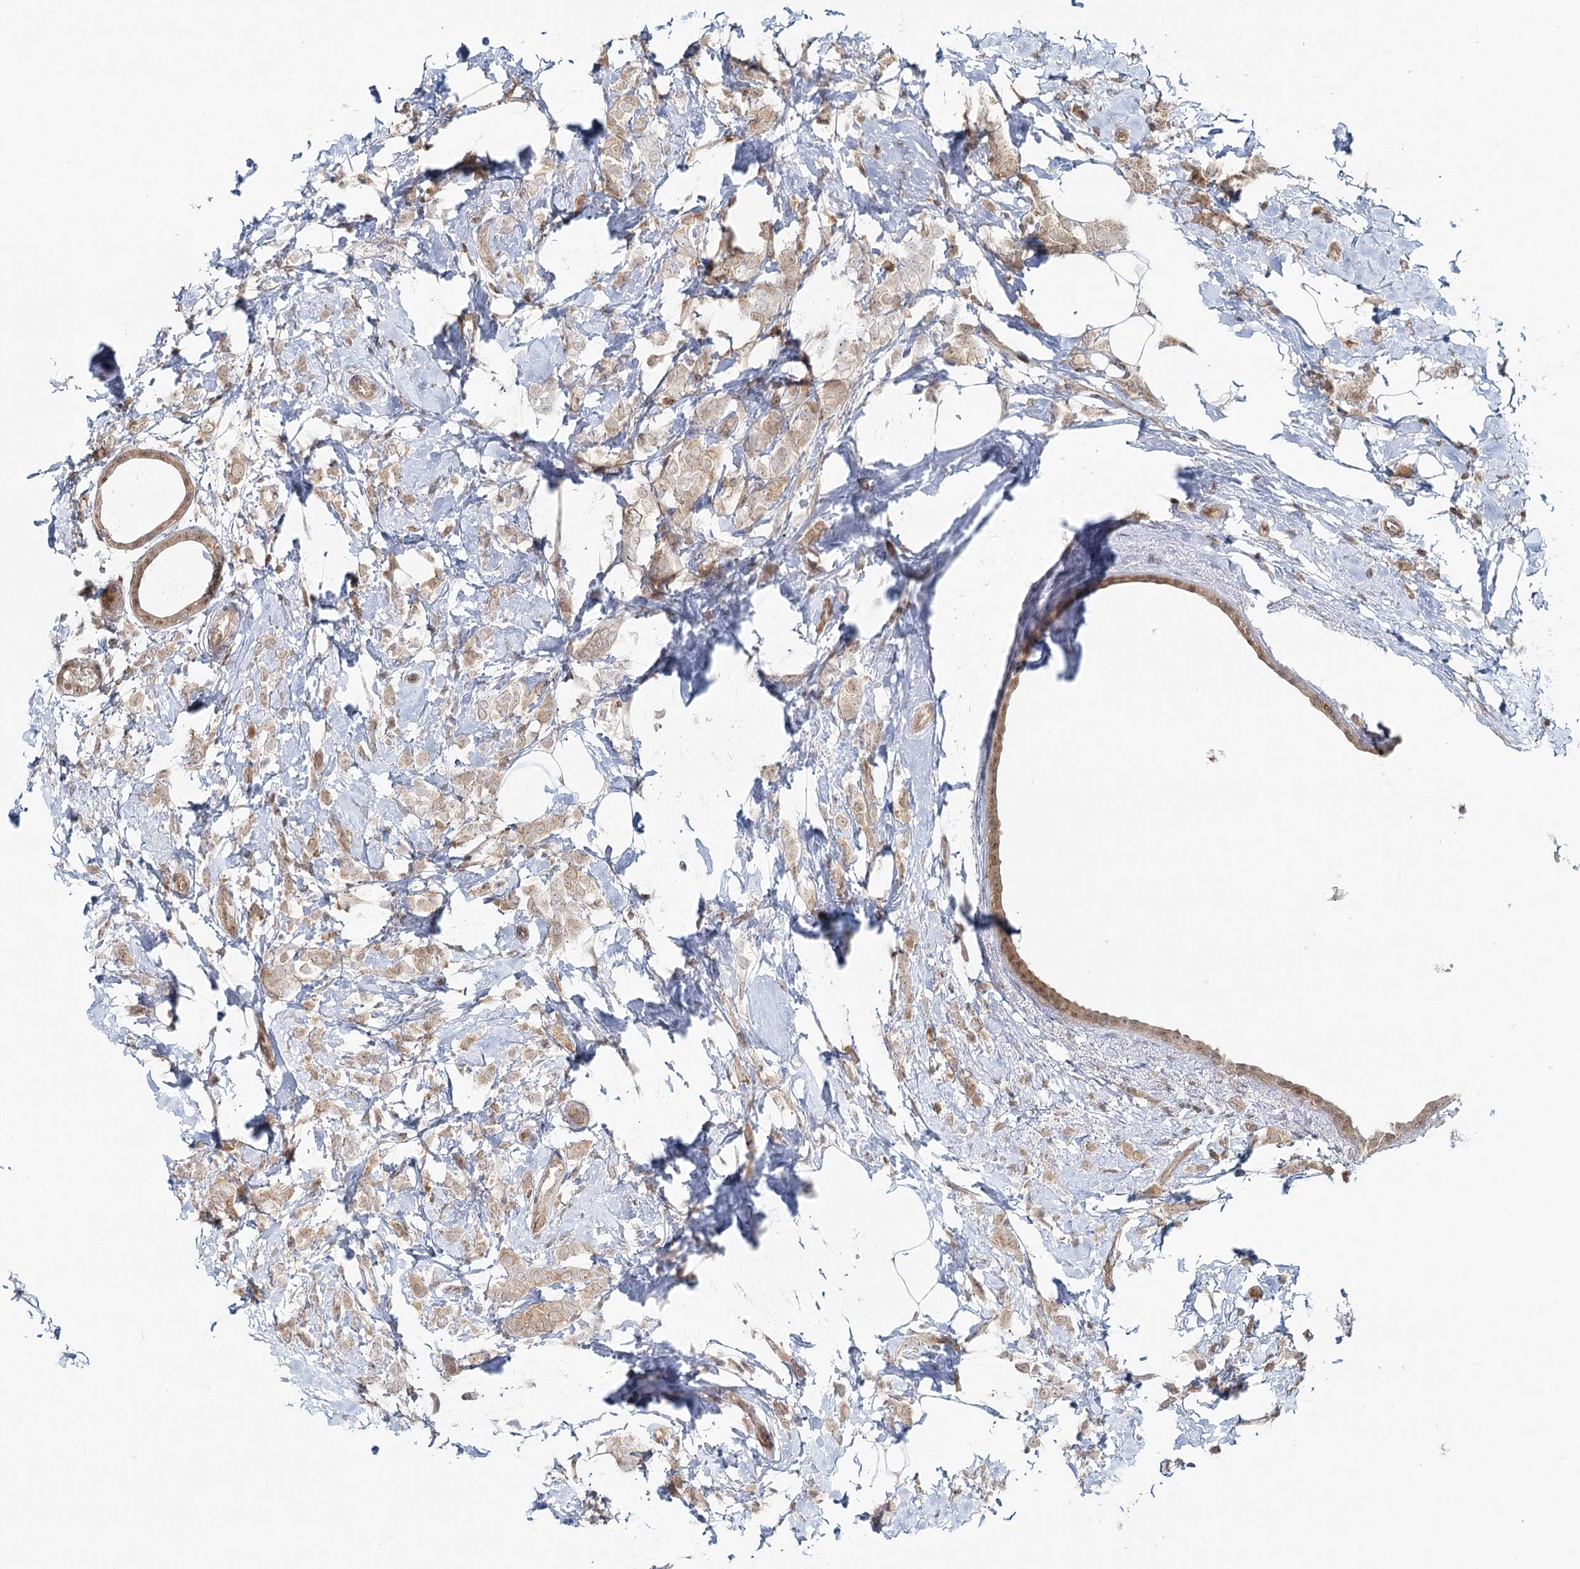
{"staining": {"intensity": "weak", "quantity": ">75%", "location": "cytoplasmic/membranous"}, "tissue": "breast cancer", "cell_type": "Tumor cells", "image_type": "cancer", "snomed": [{"axis": "morphology", "description": "Lobular carcinoma"}, {"axis": "topography", "description": "Breast"}], "caption": "IHC histopathology image of neoplastic tissue: breast cancer stained using IHC exhibits low levels of weak protein expression localized specifically in the cytoplasmic/membranous of tumor cells, appearing as a cytoplasmic/membranous brown color.", "gene": "FAM120B", "patient": {"sex": "female", "age": 47}}